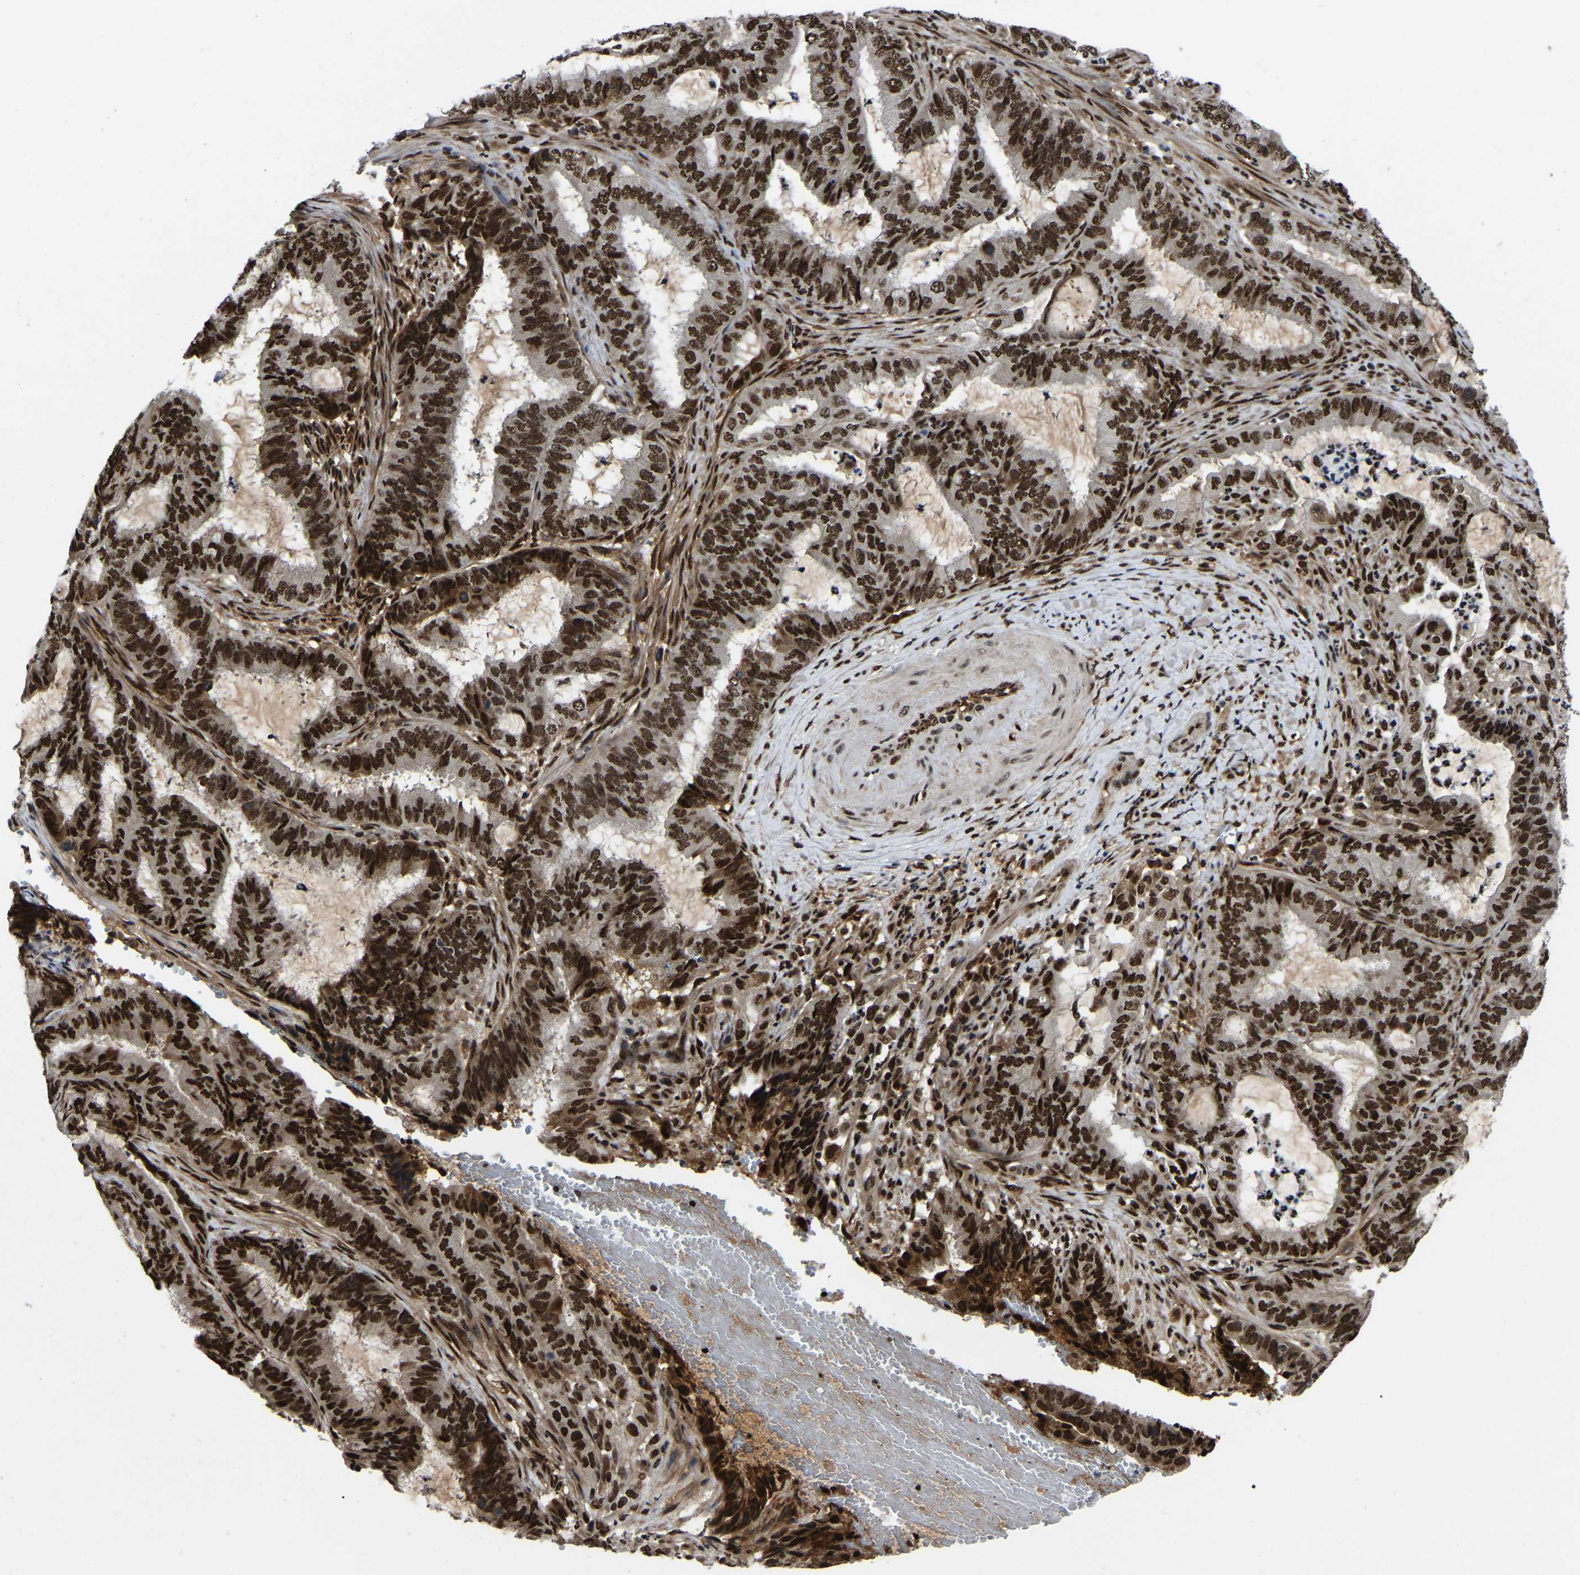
{"staining": {"intensity": "strong", "quantity": ">75%", "location": "nuclear"}, "tissue": "endometrial cancer", "cell_type": "Tumor cells", "image_type": "cancer", "snomed": [{"axis": "morphology", "description": "Adenocarcinoma, NOS"}, {"axis": "topography", "description": "Endometrium"}], "caption": "Endometrial adenocarcinoma stained for a protein displays strong nuclear positivity in tumor cells. The staining was performed using DAB to visualize the protein expression in brown, while the nuclei were stained in blue with hematoxylin (Magnification: 20x).", "gene": "TRIM35", "patient": {"sex": "female", "age": 51}}